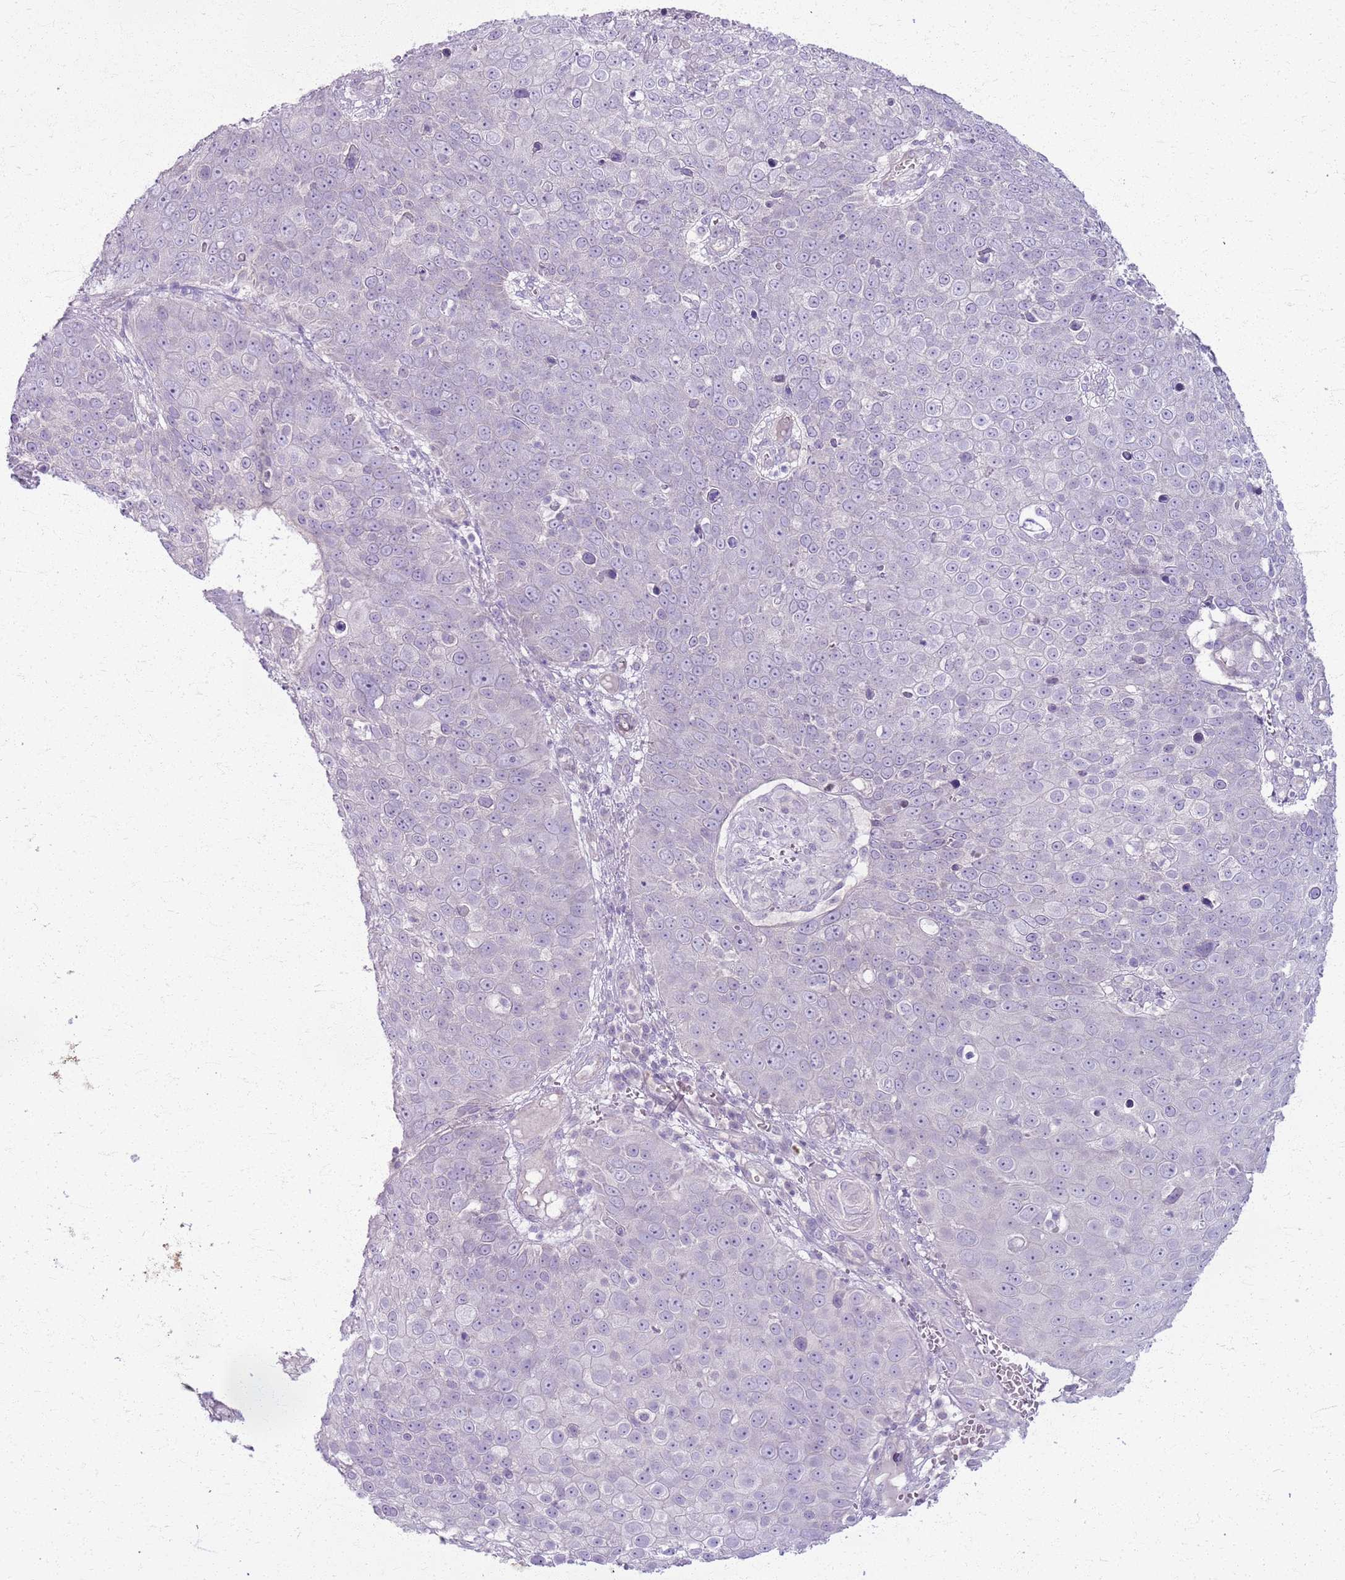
{"staining": {"intensity": "negative", "quantity": "none", "location": "none"}, "tissue": "skin cancer", "cell_type": "Tumor cells", "image_type": "cancer", "snomed": [{"axis": "morphology", "description": "Squamous cell carcinoma, NOS"}, {"axis": "topography", "description": "Skin"}], "caption": "High power microscopy image of an immunohistochemistry histopathology image of skin squamous cell carcinoma, revealing no significant positivity in tumor cells.", "gene": "CSRP3", "patient": {"sex": "male", "age": 71}}